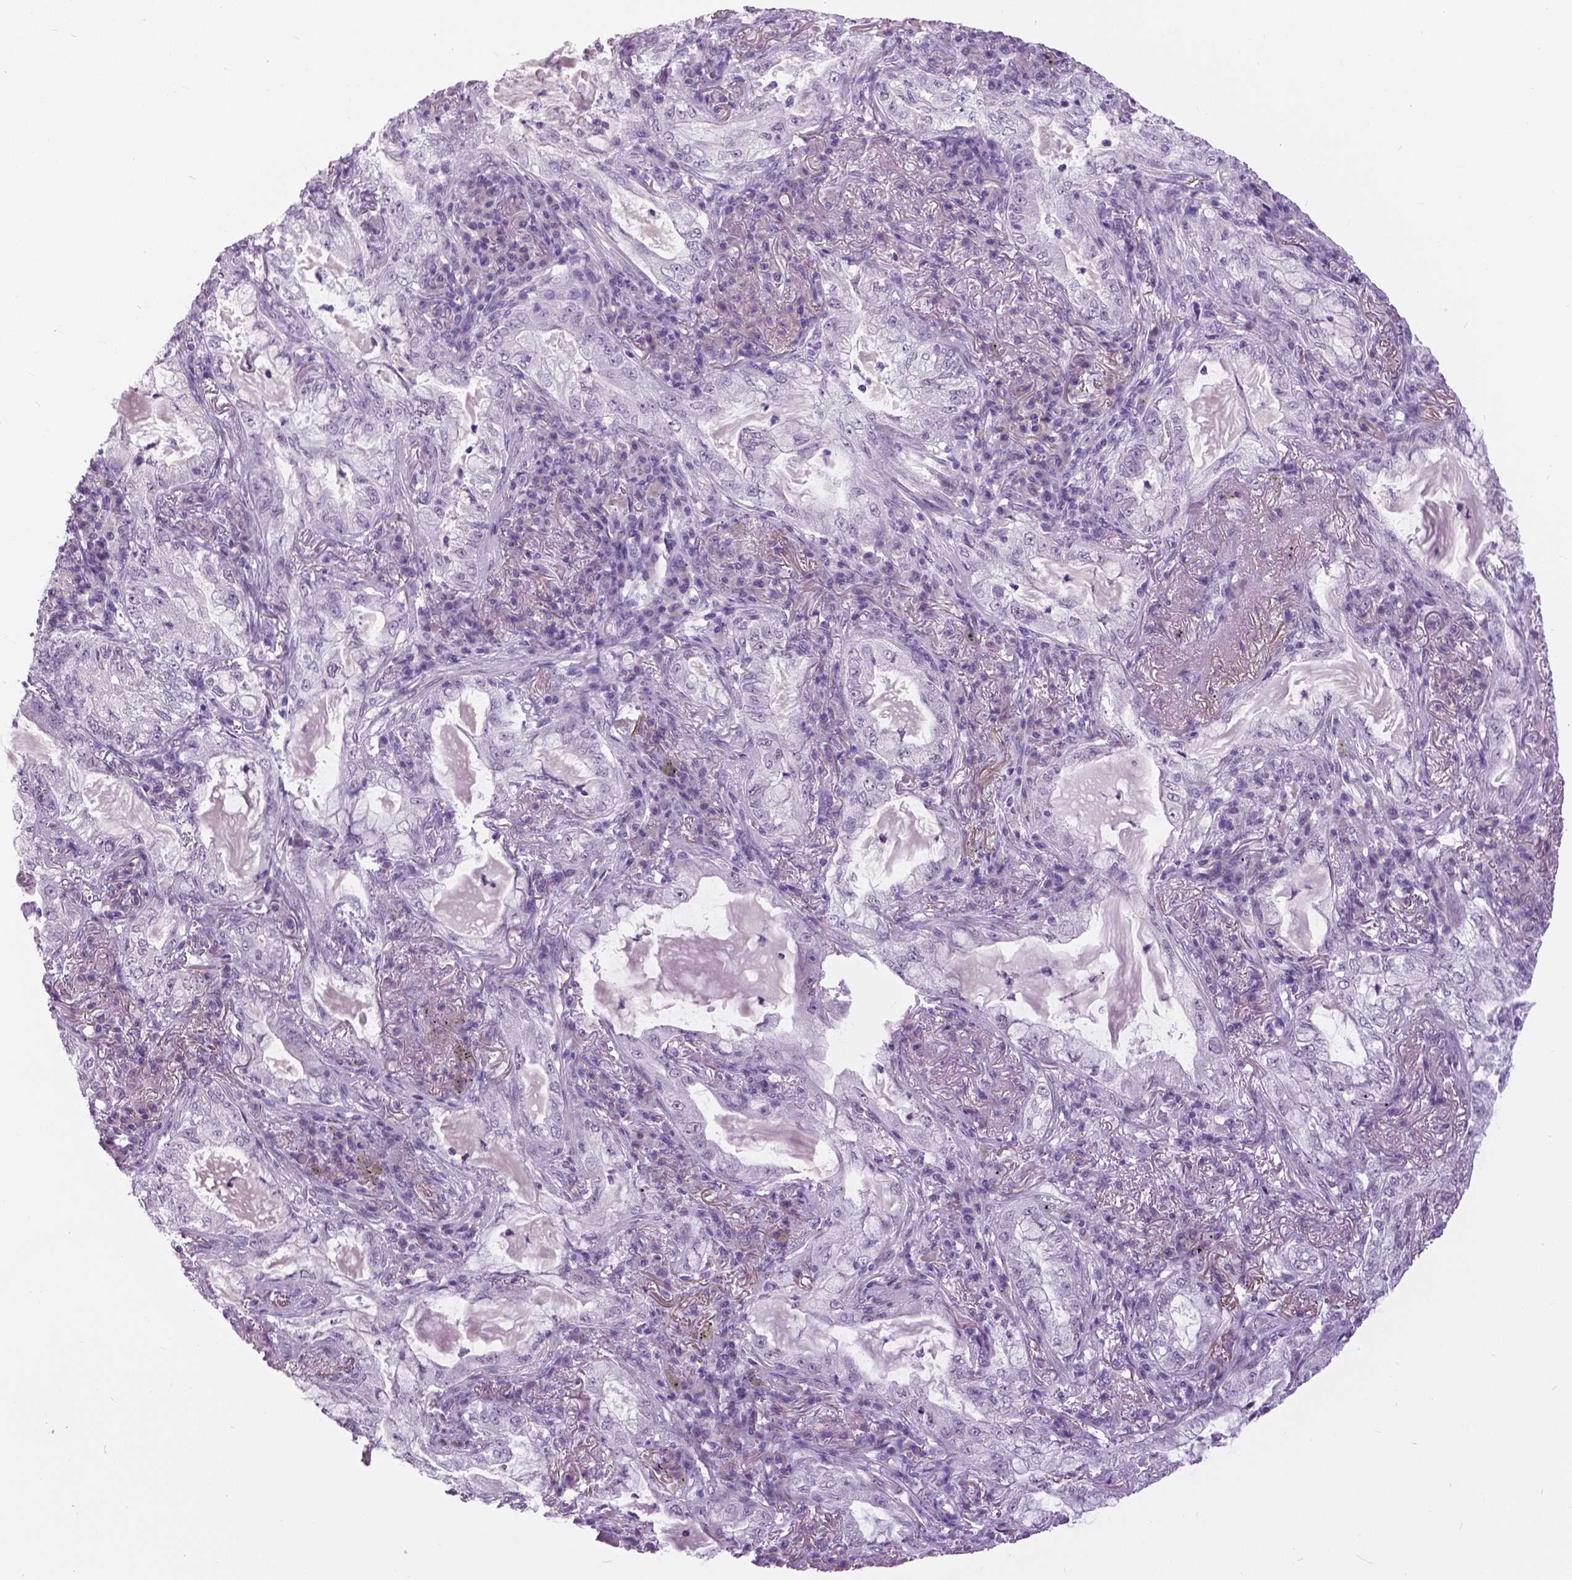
{"staining": {"intensity": "negative", "quantity": "none", "location": "none"}, "tissue": "lung cancer", "cell_type": "Tumor cells", "image_type": "cancer", "snomed": [{"axis": "morphology", "description": "Adenocarcinoma, NOS"}, {"axis": "topography", "description": "Lung"}], "caption": "Immunohistochemistry (IHC) histopathology image of neoplastic tissue: adenocarcinoma (lung) stained with DAB (3,3'-diaminobenzidine) demonstrates no significant protein positivity in tumor cells.", "gene": "MYOM1", "patient": {"sex": "female", "age": 73}}